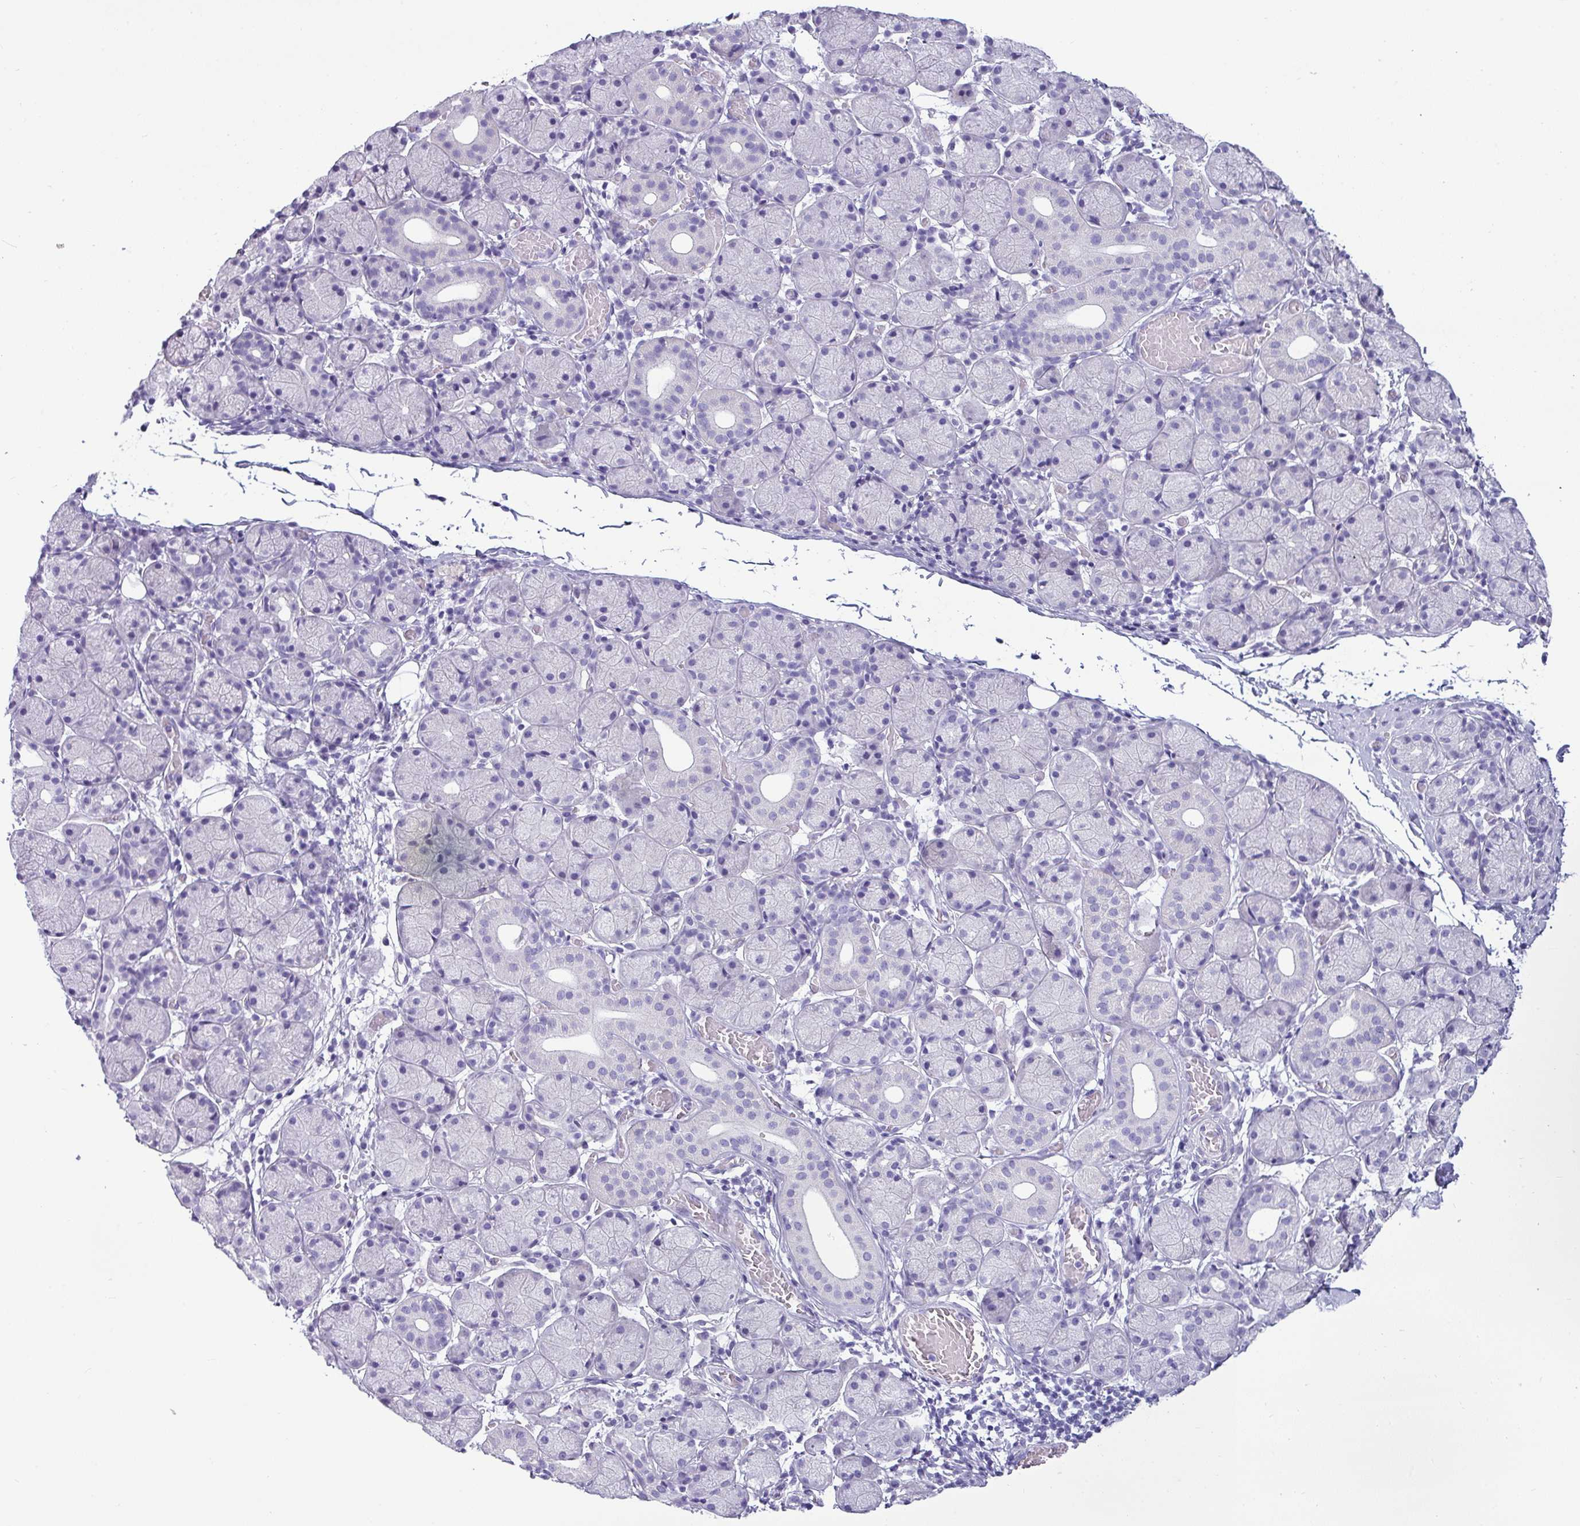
{"staining": {"intensity": "negative", "quantity": "none", "location": "none"}, "tissue": "salivary gland", "cell_type": "Glandular cells", "image_type": "normal", "snomed": [{"axis": "morphology", "description": "Normal tissue, NOS"}, {"axis": "topography", "description": "Salivary gland"}], "caption": "This image is of normal salivary gland stained with IHC to label a protein in brown with the nuclei are counter-stained blue. There is no positivity in glandular cells. Brightfield microscopy of immunohistochemistry stained with DAB (3,3'-diaminobenzidine) (brown) and hematoxylin (blue), captured at high magnification.", "gene": "VCX2", "patient": {"sex": "female", "age": 24}}